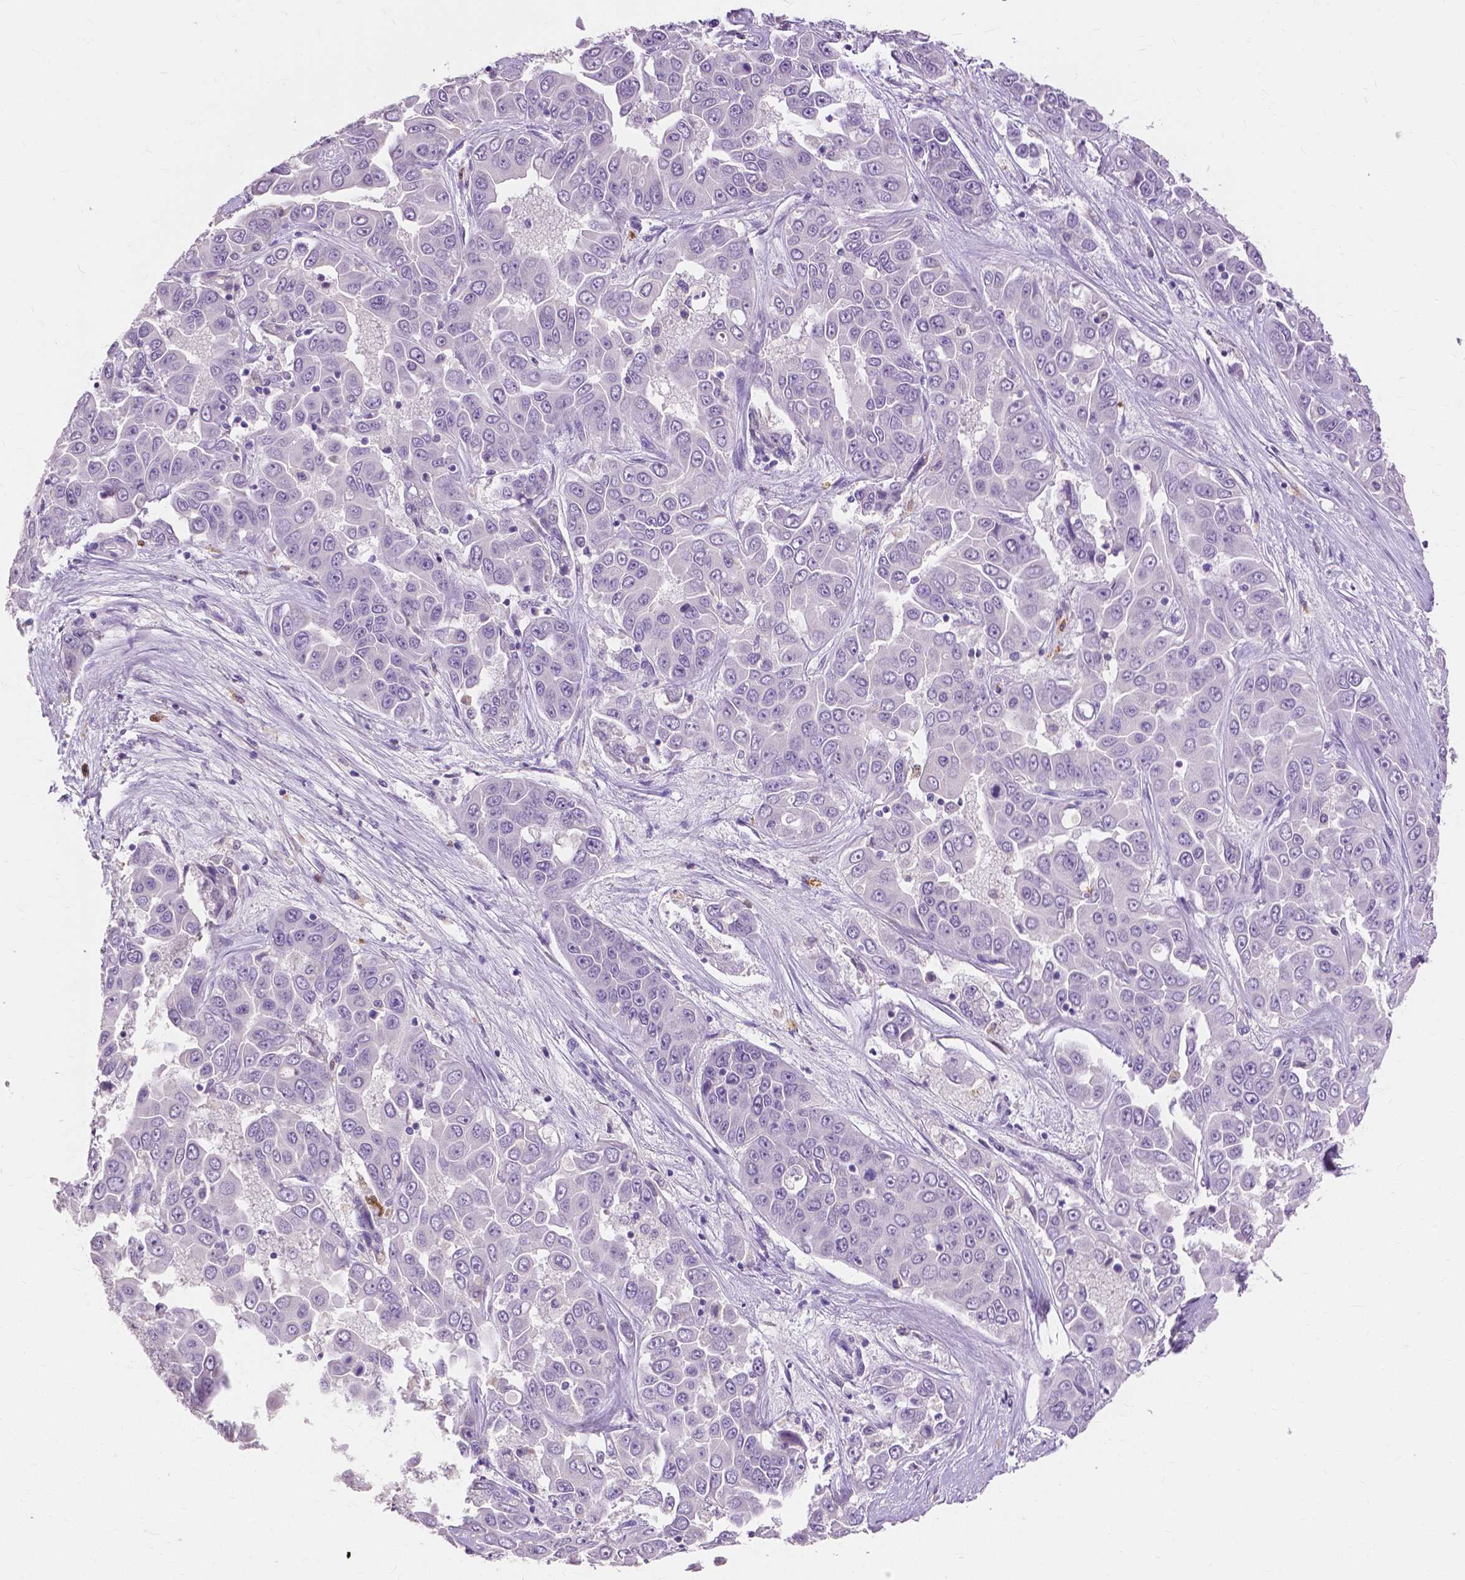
{"staining": {"intensity": "negative", "quantity": "none", "location": "none"}, "tissue": "liver cancer", "cell_type": "Tumor cells", "image_type": "cancer", "snomed": [{"axis": "morphology", "description": "Cholangiocarcinoma"}, {"axis": "topography", "description": "Liver"}], "caption": "Protein analysis of liver cholangiocarcinoma reveals no significant positivity in tumor cells.", "gene": "CXCR2", "patient": {"sex": "female", "age": 52}}